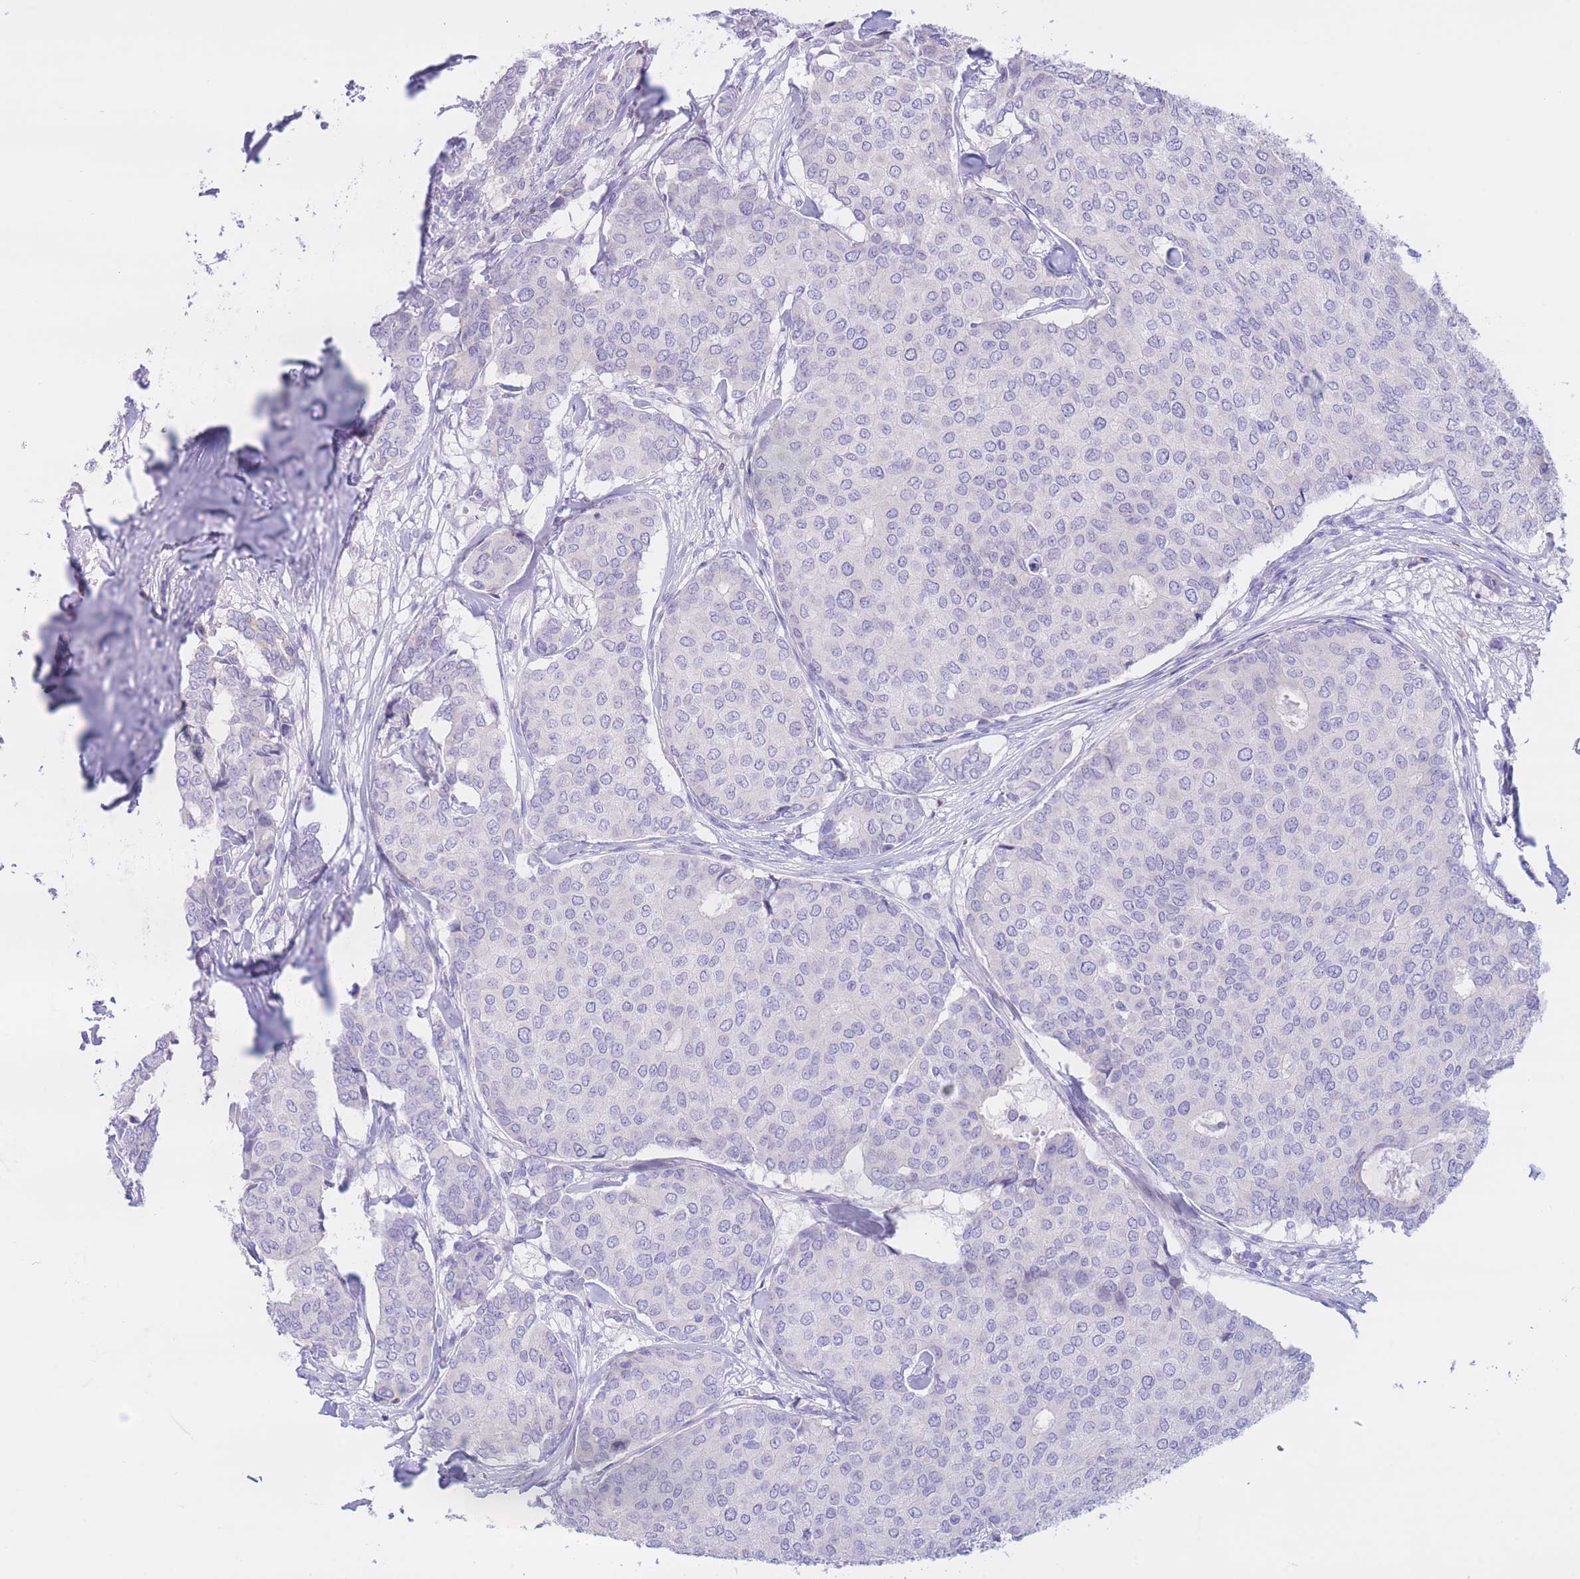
{"staining": {"intensity": "negative", "quantity": "none", "location": "none"}, "tissue": "breast cancer", "cell_type": "Tumor cells", "image_type": "cancer", "snomed": [{"axis": "morphology", "description": "Duct carcinoma"}, {"axis": "topography", "description": "Breast"}], "caption": "Tumor cells show no significant protein staining in infiltrating ductal carcinoma (breast).", "gene": "RPL39L", "patient": {"sex": "female", "age": 75}}